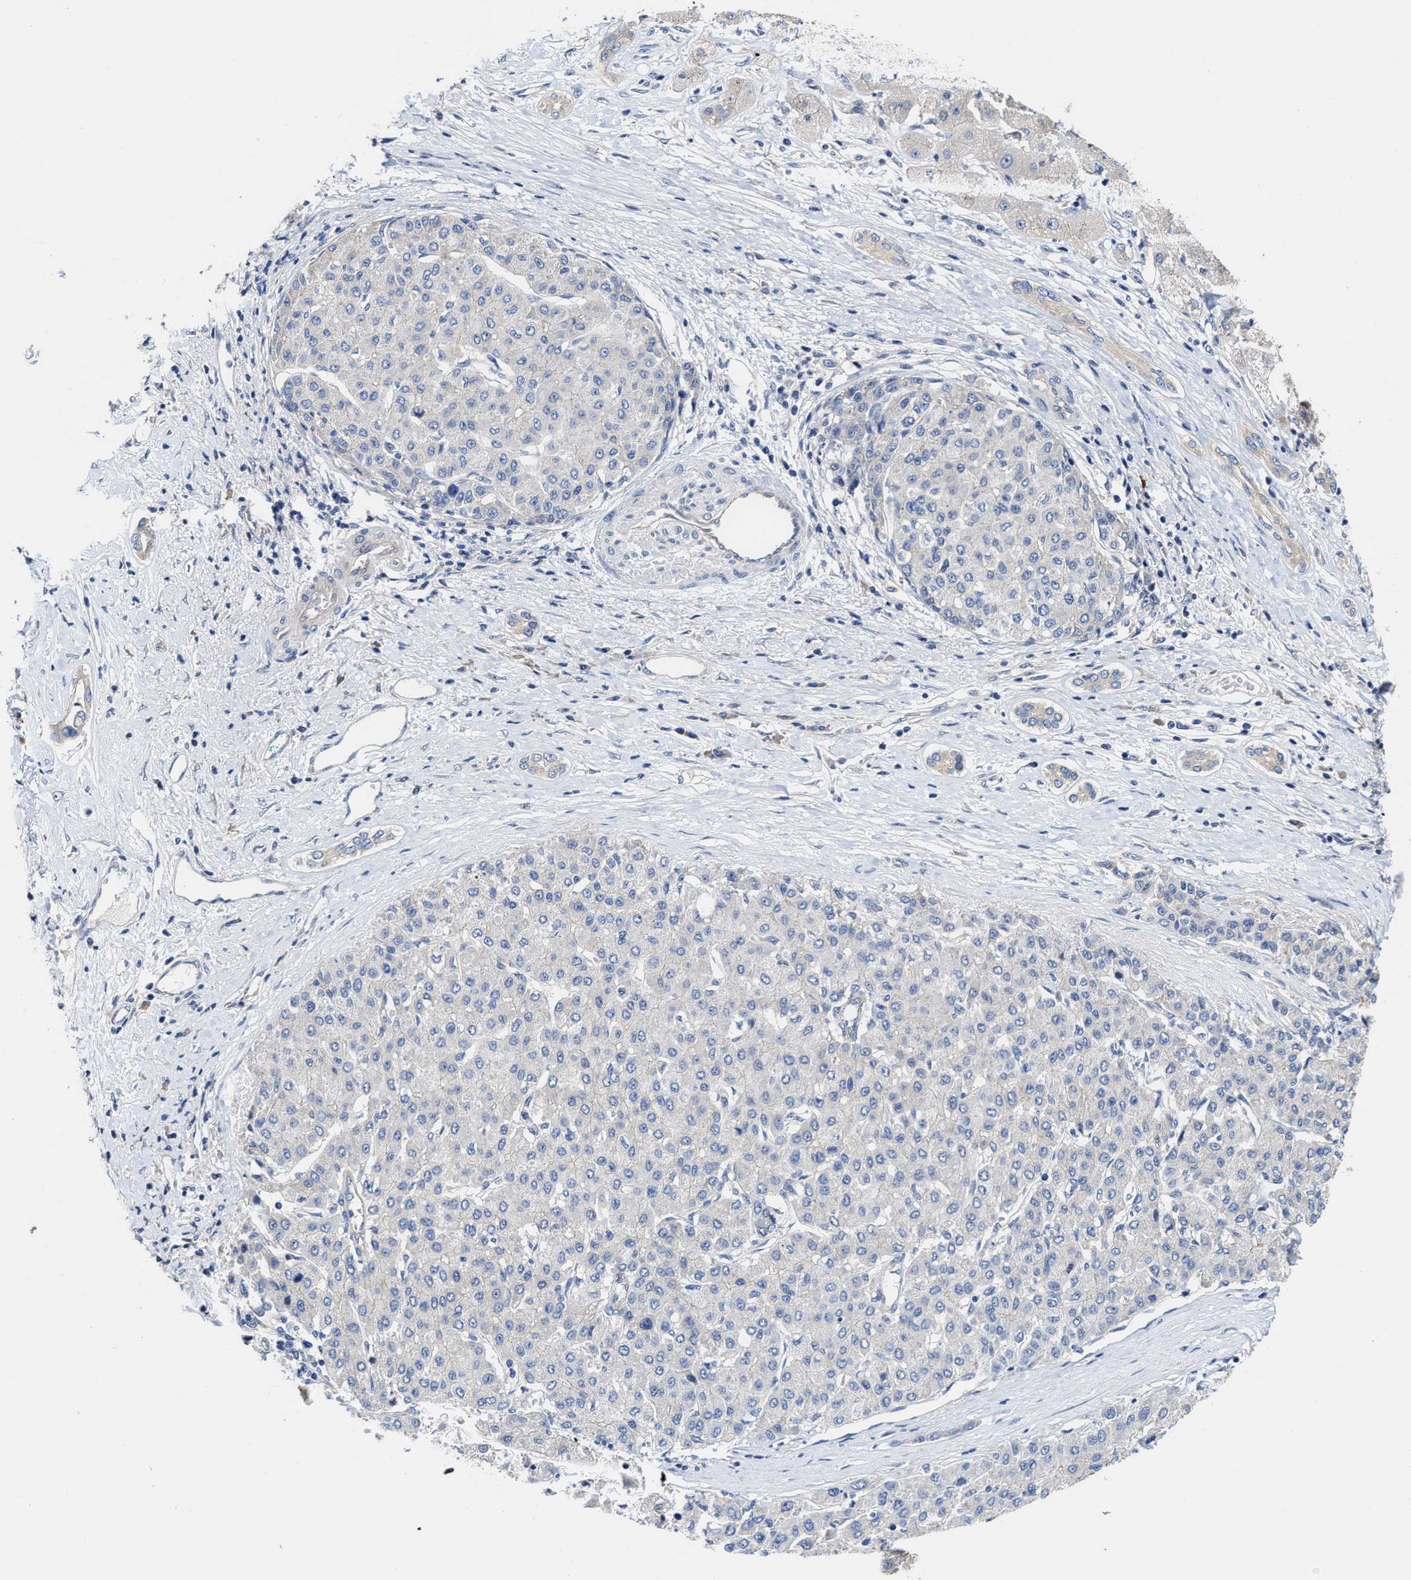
{"staining": {"intensity": "negative", "quantity": "none", "location": "none"}, "tissue": "liver cancer", "cell_type": "Tumor cells", "image_type": "cancer", "snomed": [{"axis": "morphology", "description": "Carcinoma, Hepatocellular, NOS"}, {"axis": "topography", "description": "Liver"}], "caption": "The micrograph demonstrates no staining of tumor cells in liver cancer.", "gene": "TRAF6", "patient": {"sex": "male", "age": 65}}